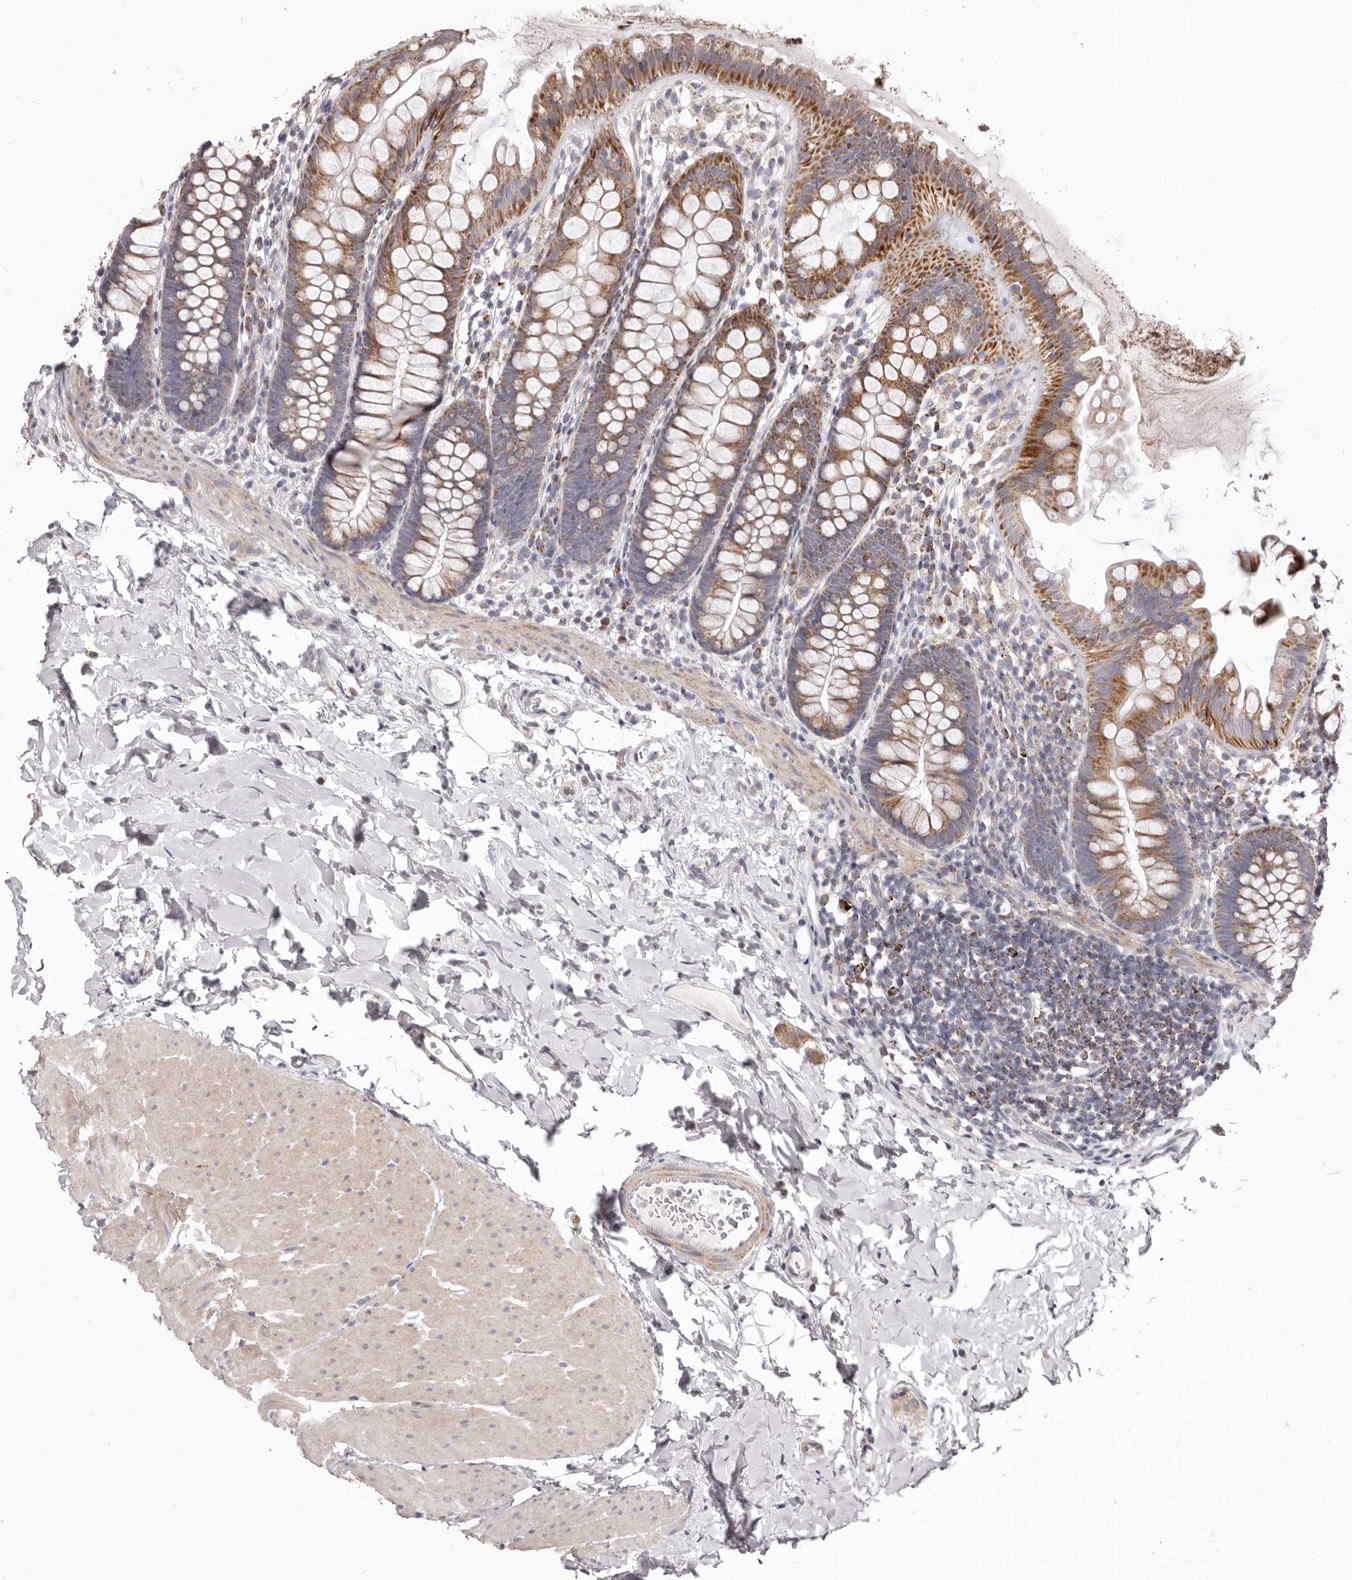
{"staining": {"intensity": "weak", "quantity": ">75%", "location": "cytoplasmic/membranous"}, "tissue": "colon", "cell_type": "Endothelial cells", "image_type": "normal", "snomed": [{"axis": "morphology", "description": "Normal tissue, NOS"}, {"axis": "topography", "description": "Colon"}], "caption": "Protein staining reveals weak cytoplasmic/membranous staining in approximately >75% of endothelial cells in unremarkable colon.", "gene": "PRMT2", "patient": {"sex": "female", "age": 62}}